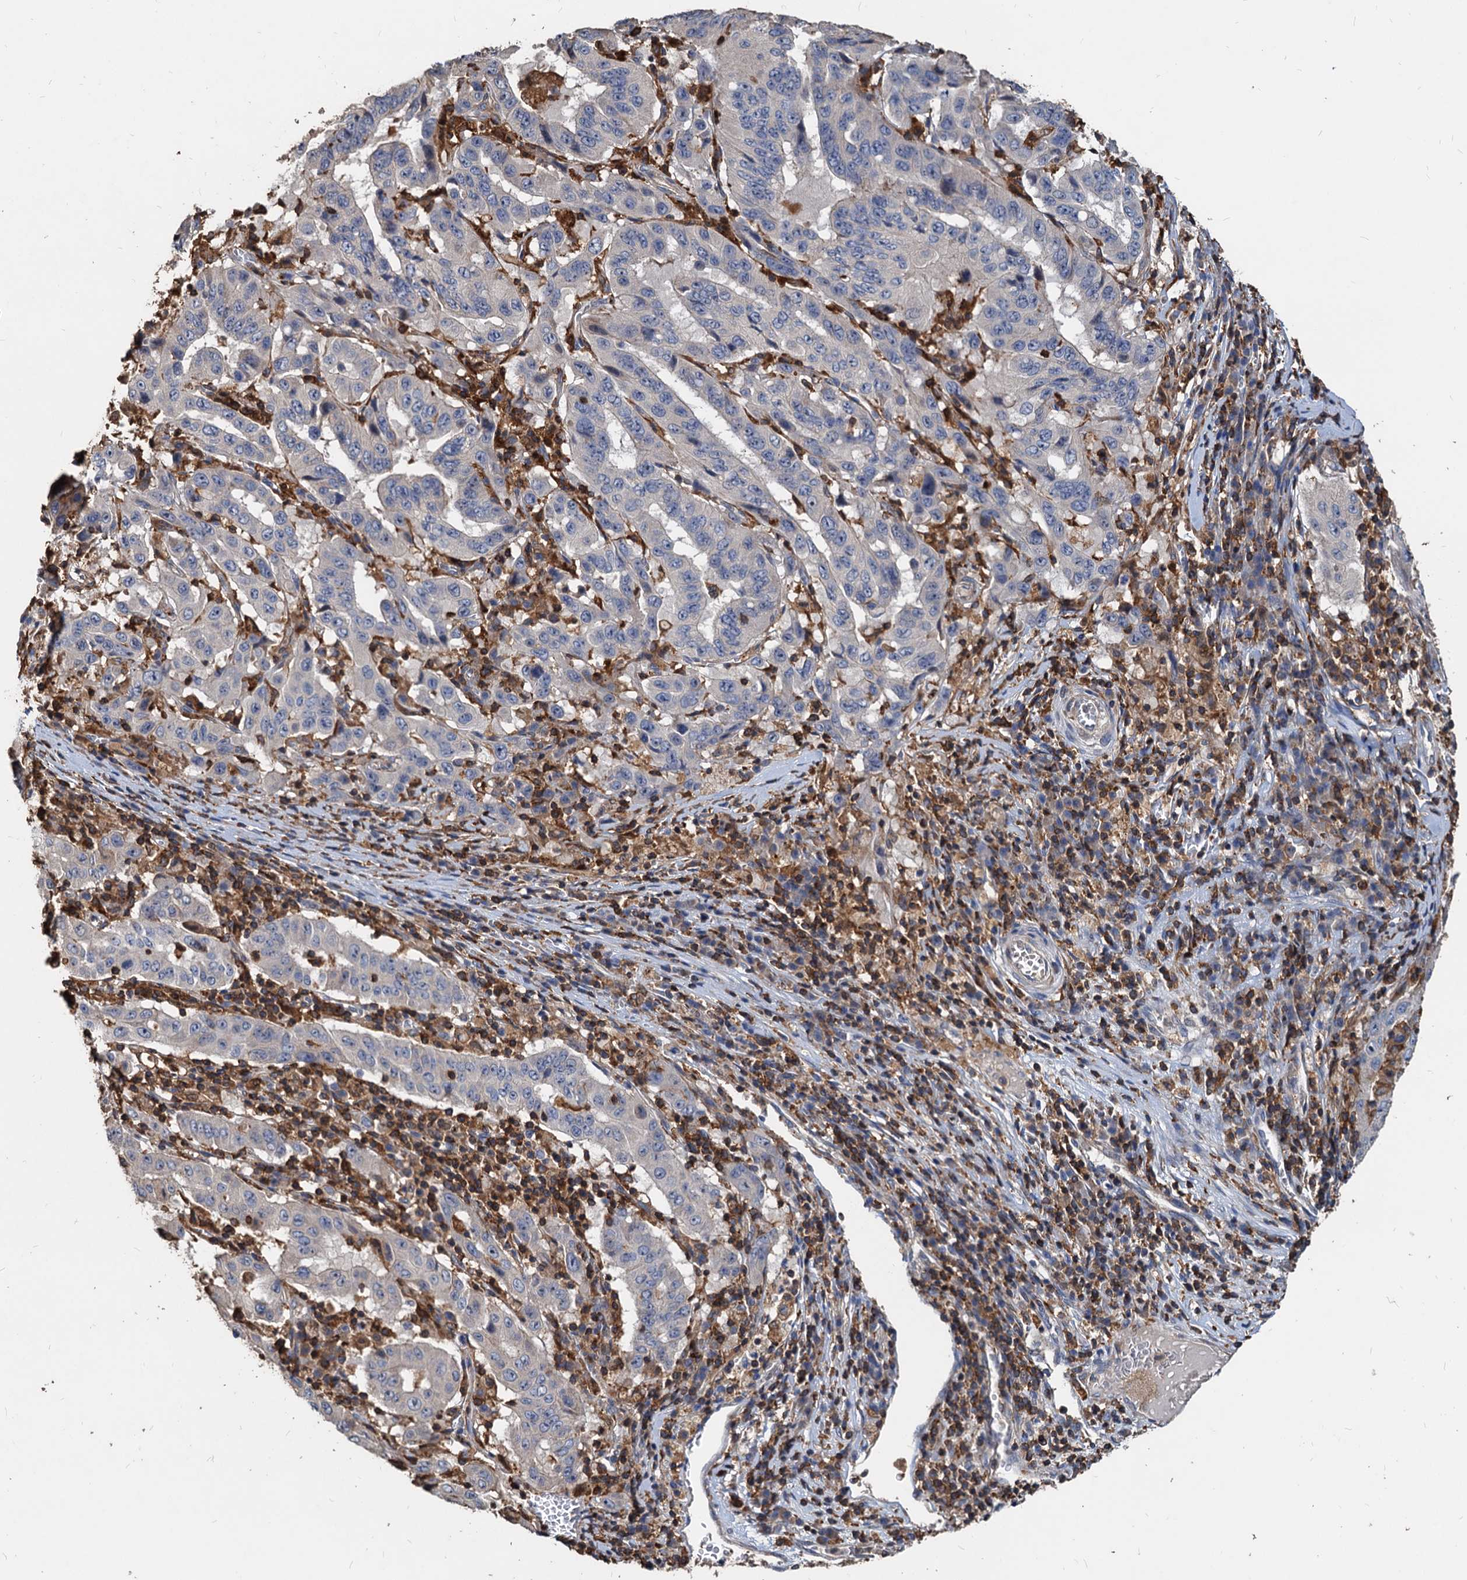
{"staining": {"intensity": "negative", "quantity": "none", "location": "none"}, "tissue": "pancreatic cancer", "cell_type": "Tumor cells", "image_type": "cancer", "snomed": [{"axis": "morphology", "description": "Adenocarcinoma, NOS"}, {"axis": "topography", "description": "Pancreas"}], "caption": "Human adenocarcinoma (pancreatic) stained for a protein using immunohistochemistry (IHC) shows no staining in tumor cells.", "gene": "LCP2", "patient": {"sex": "male", "age": 63}}